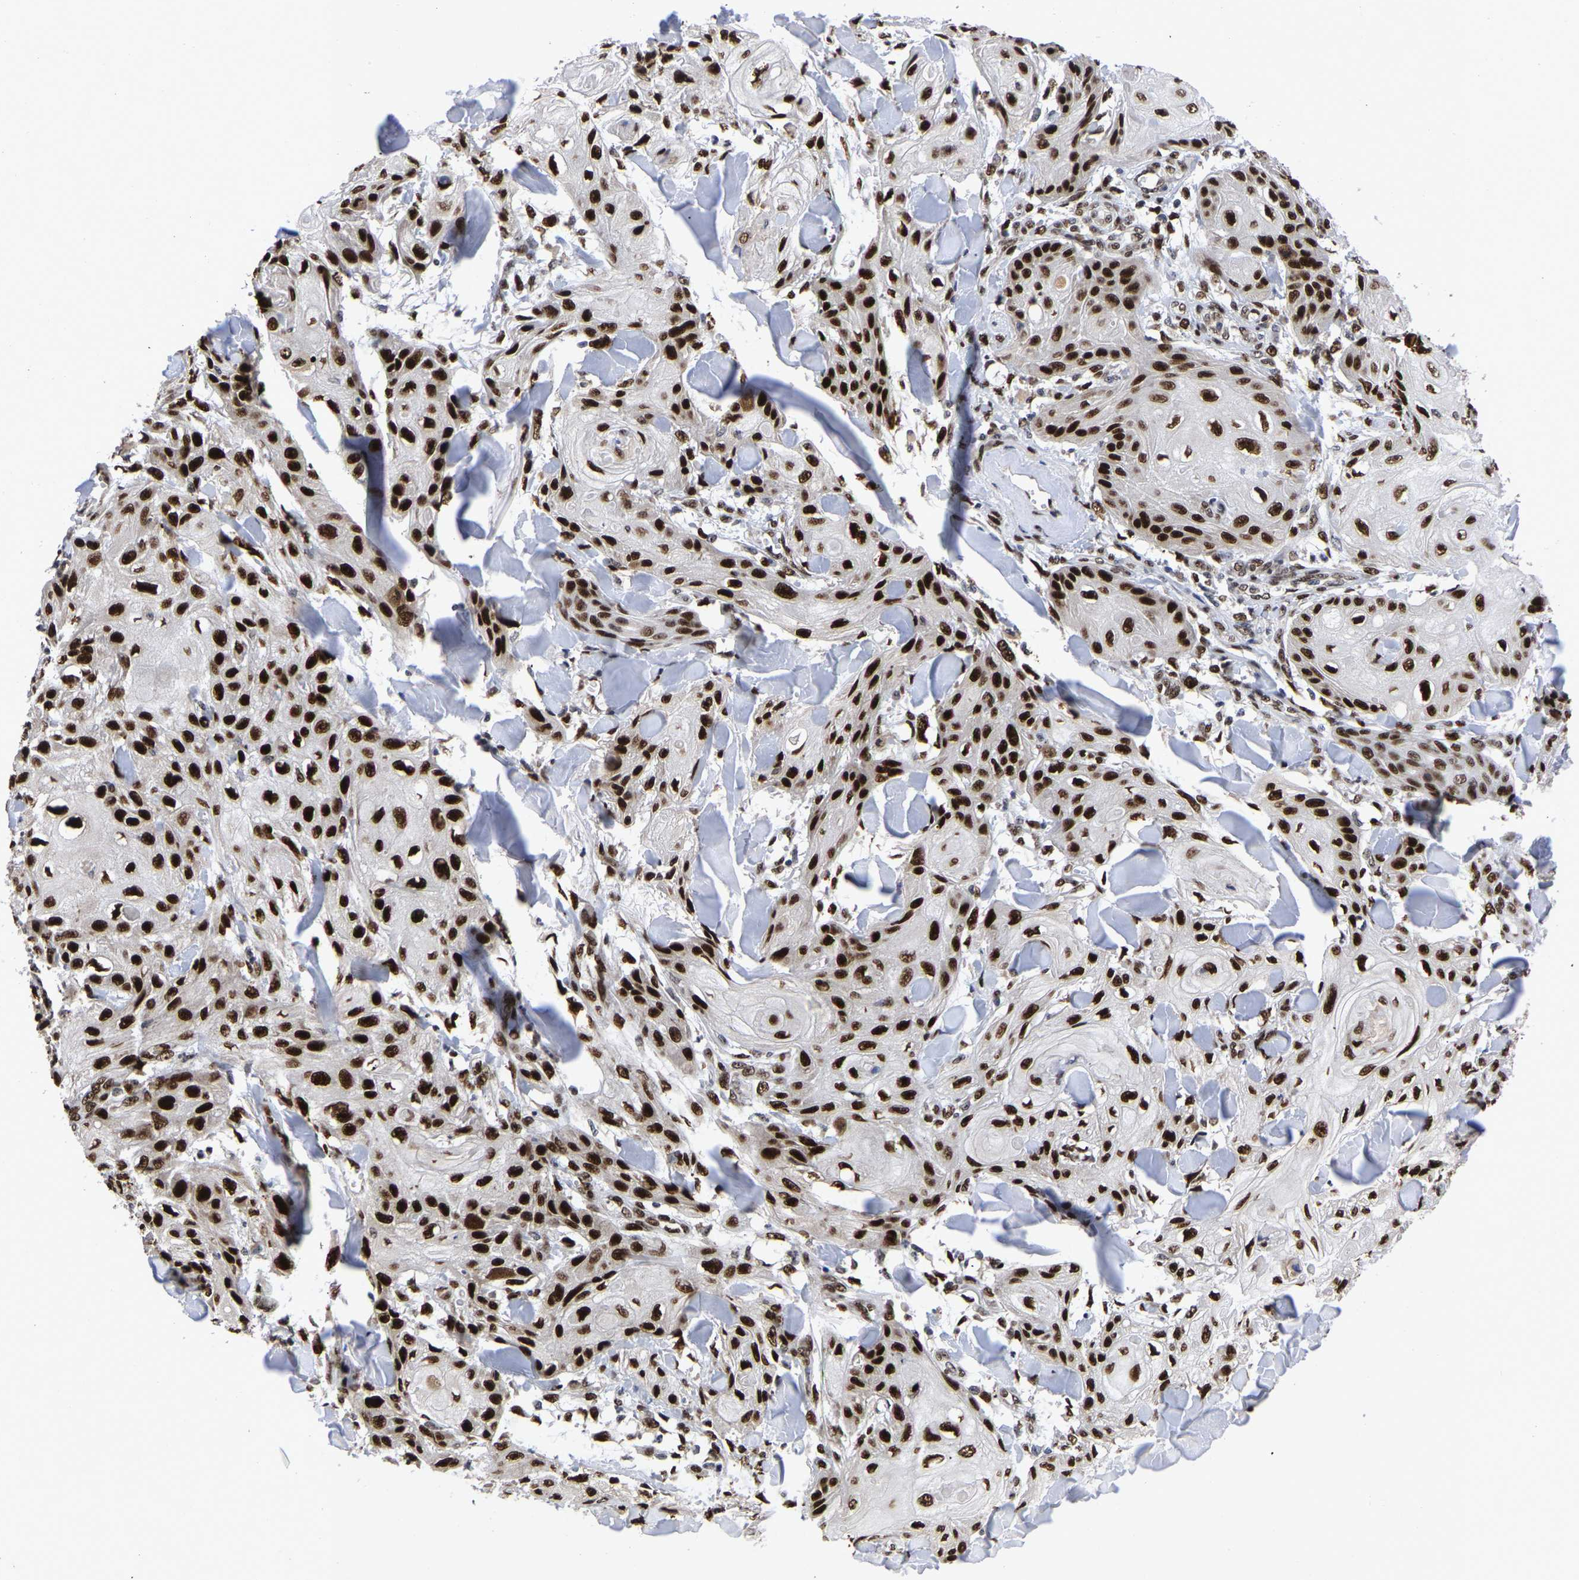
{"staining": {"intensity": "strong", "quantity": ">75%", "location": "nuclear"}, "tissue": "skin cancer", "cell_type": "Tumor cells", "image_type": "cancer", "snomed": [{"axis": "morphology", "description": "Squamous cell carcinoma, NOS"}, {"axis": "topography", "description": "Skin"}], "caption": "The immunohistochemical stain shows strong nuclear staining in tumor cells of squamous cell carcinoma (skin) tissue.", "gene": "JUNB", "patient": {"sex": "male", "age": 74}}